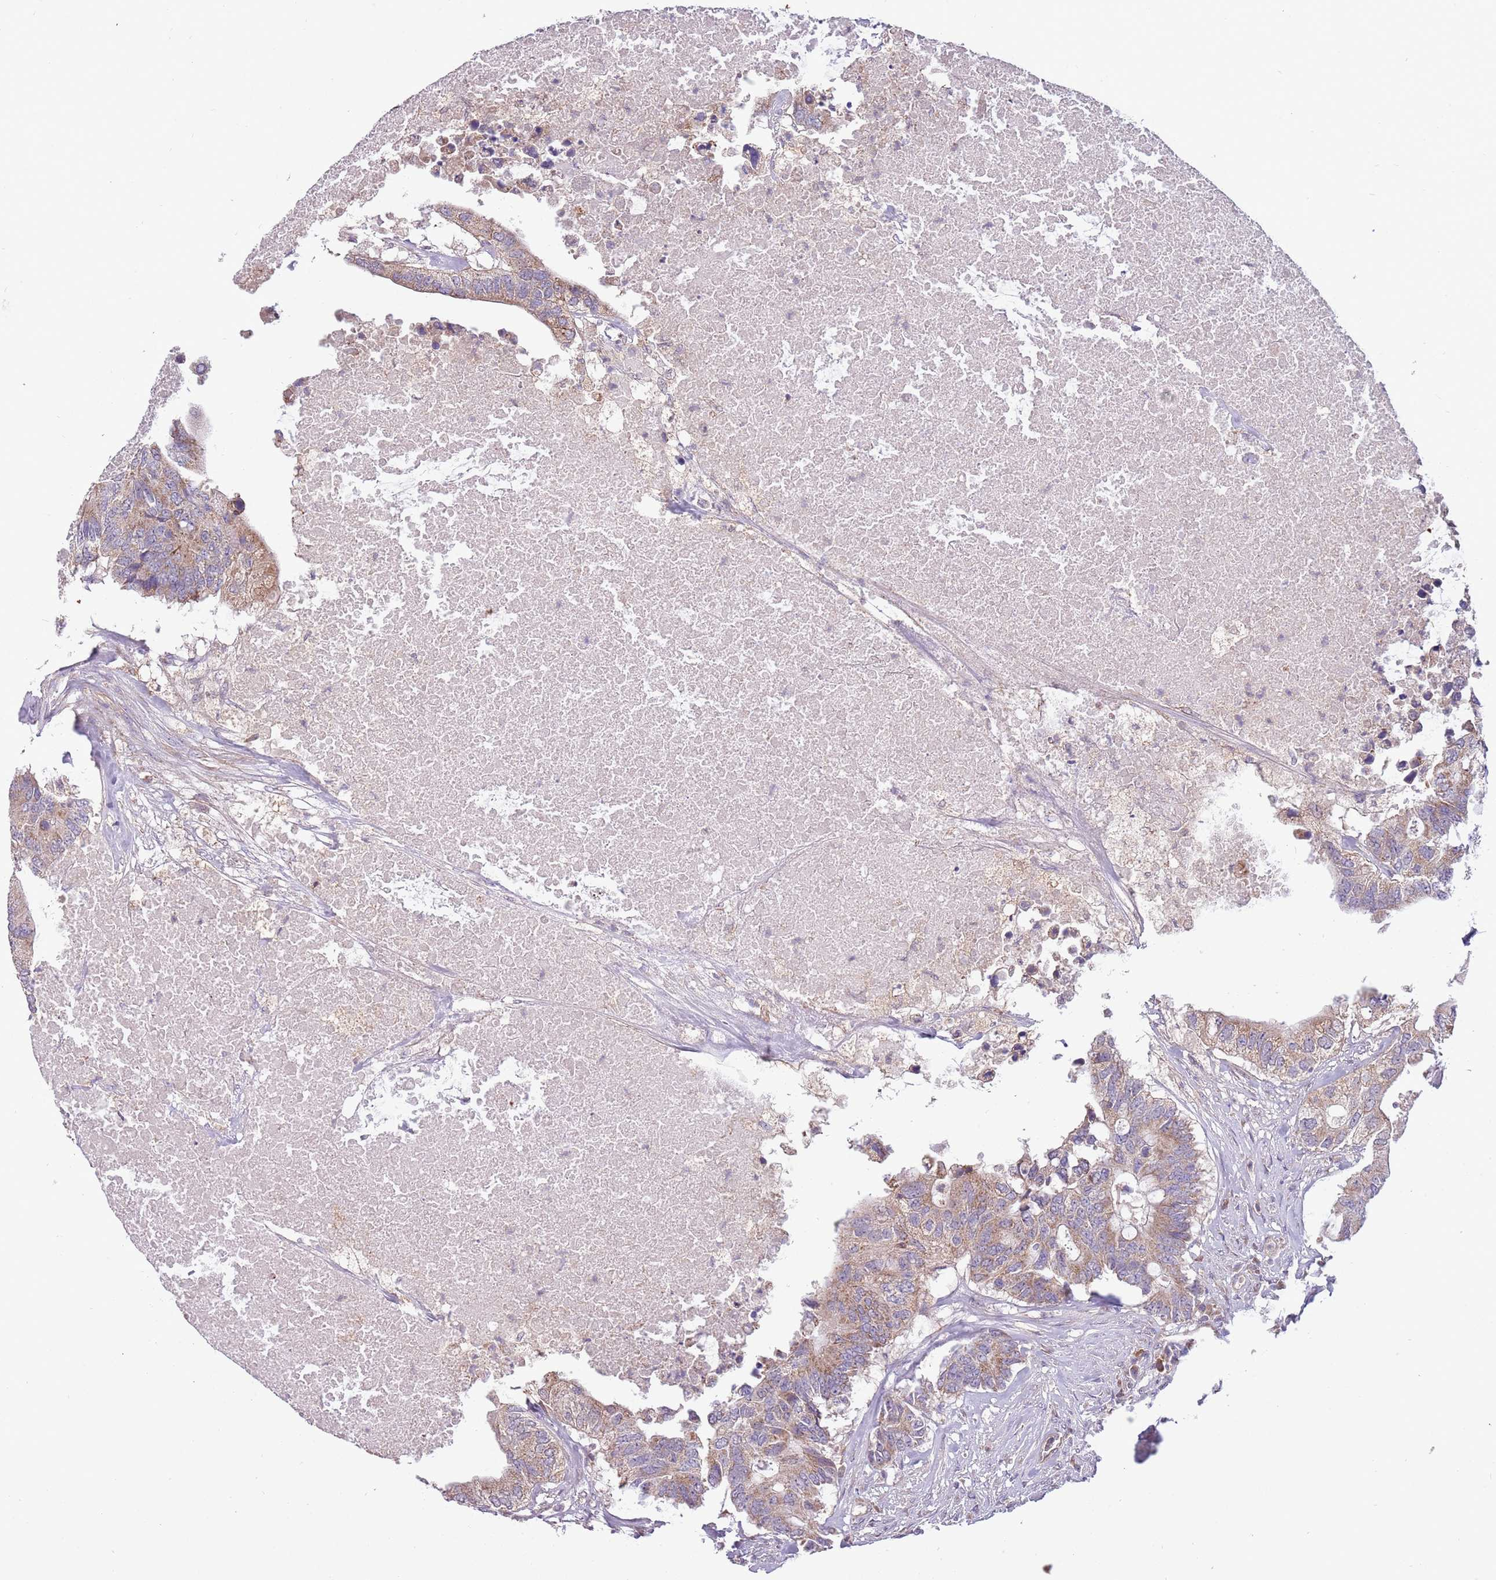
{"staining": {"intensity": "weak", "quantity": ">75%", "location": "cytoplasmic/membranous"}, "tissue": "colorectal cancer", "cell_type": "Tumor cells", "image_type": "cancer", "snomed": [{"axis": "morphology", "description": "Adenocarcinoma, NOS"}, {"axis": "topography", "description": "Colon"}], "caption": "This is an image of immunohistochemistry staining of adenocarcinoma (colorectal), which shows weak positivity in the cytoplasmic/membranous of tumor cells.", "gene": "RNF181", "patient": {"sex": "male", "age": 71}}